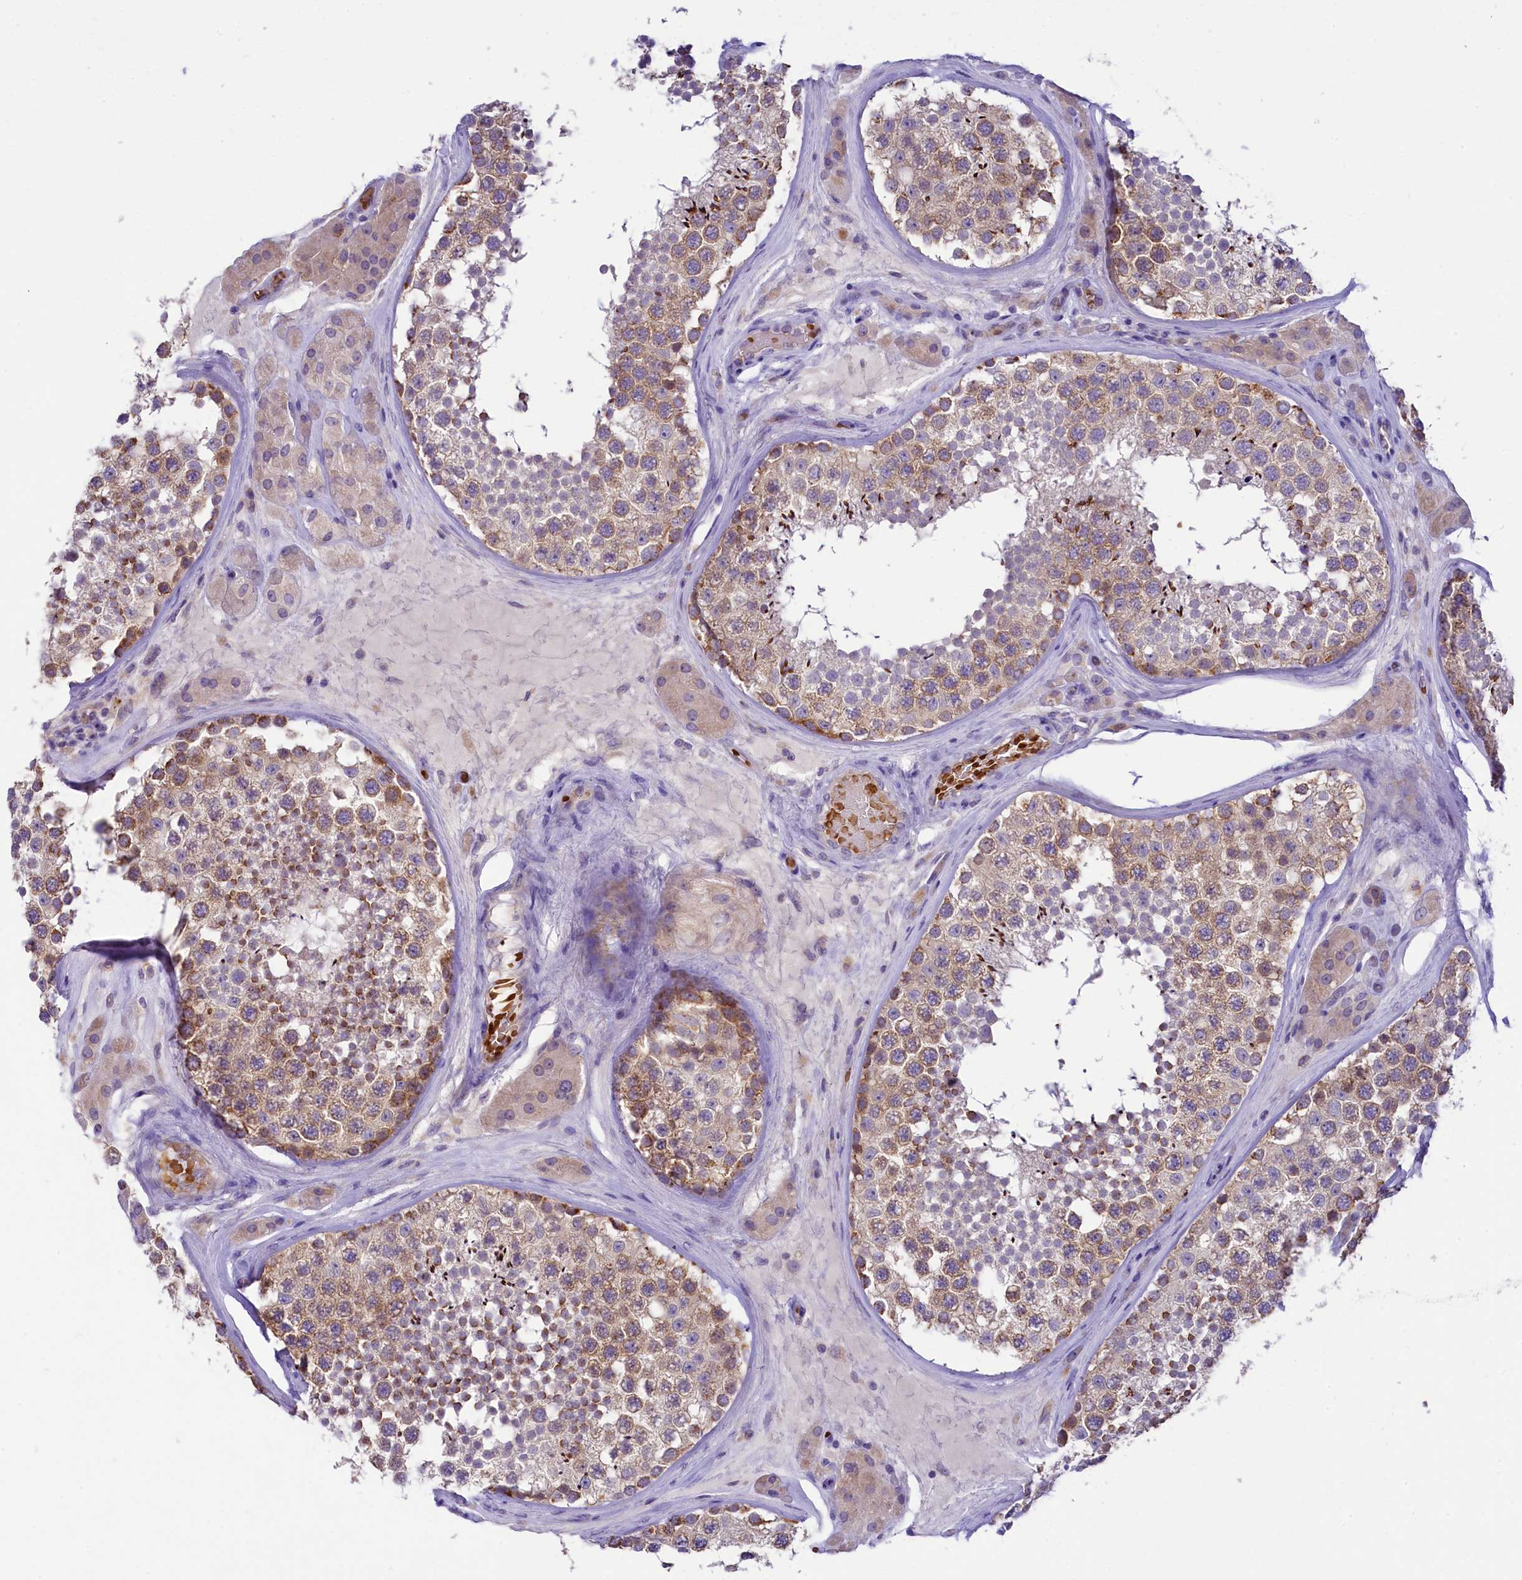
{"staining": {"intensity": "moderate", "quantity": "25%-75%", "location": "cytoplasmic/membranous"}, "tissue": "testis", "cell_type": "Cells in seminiferous ducts", "image_type": "normal", "snomed": [{"axis": "morphology", "description": "Normal tissue, NOS"}, {"axis": "topography", "description": "Testis"}], "caption": "Immunohistochemistry histopathology image of normal testis: testis stained using immunohistochemistry (IHC) exhibits medium levels of moderate protein expression localized specifically in the cytoplasmic/membranous of cells in seminiferous ducts, appearing as a cytoplasmic/membranous brown color.", "gene": "LARP4", "patient": {"sex": "male", "age": 46}}